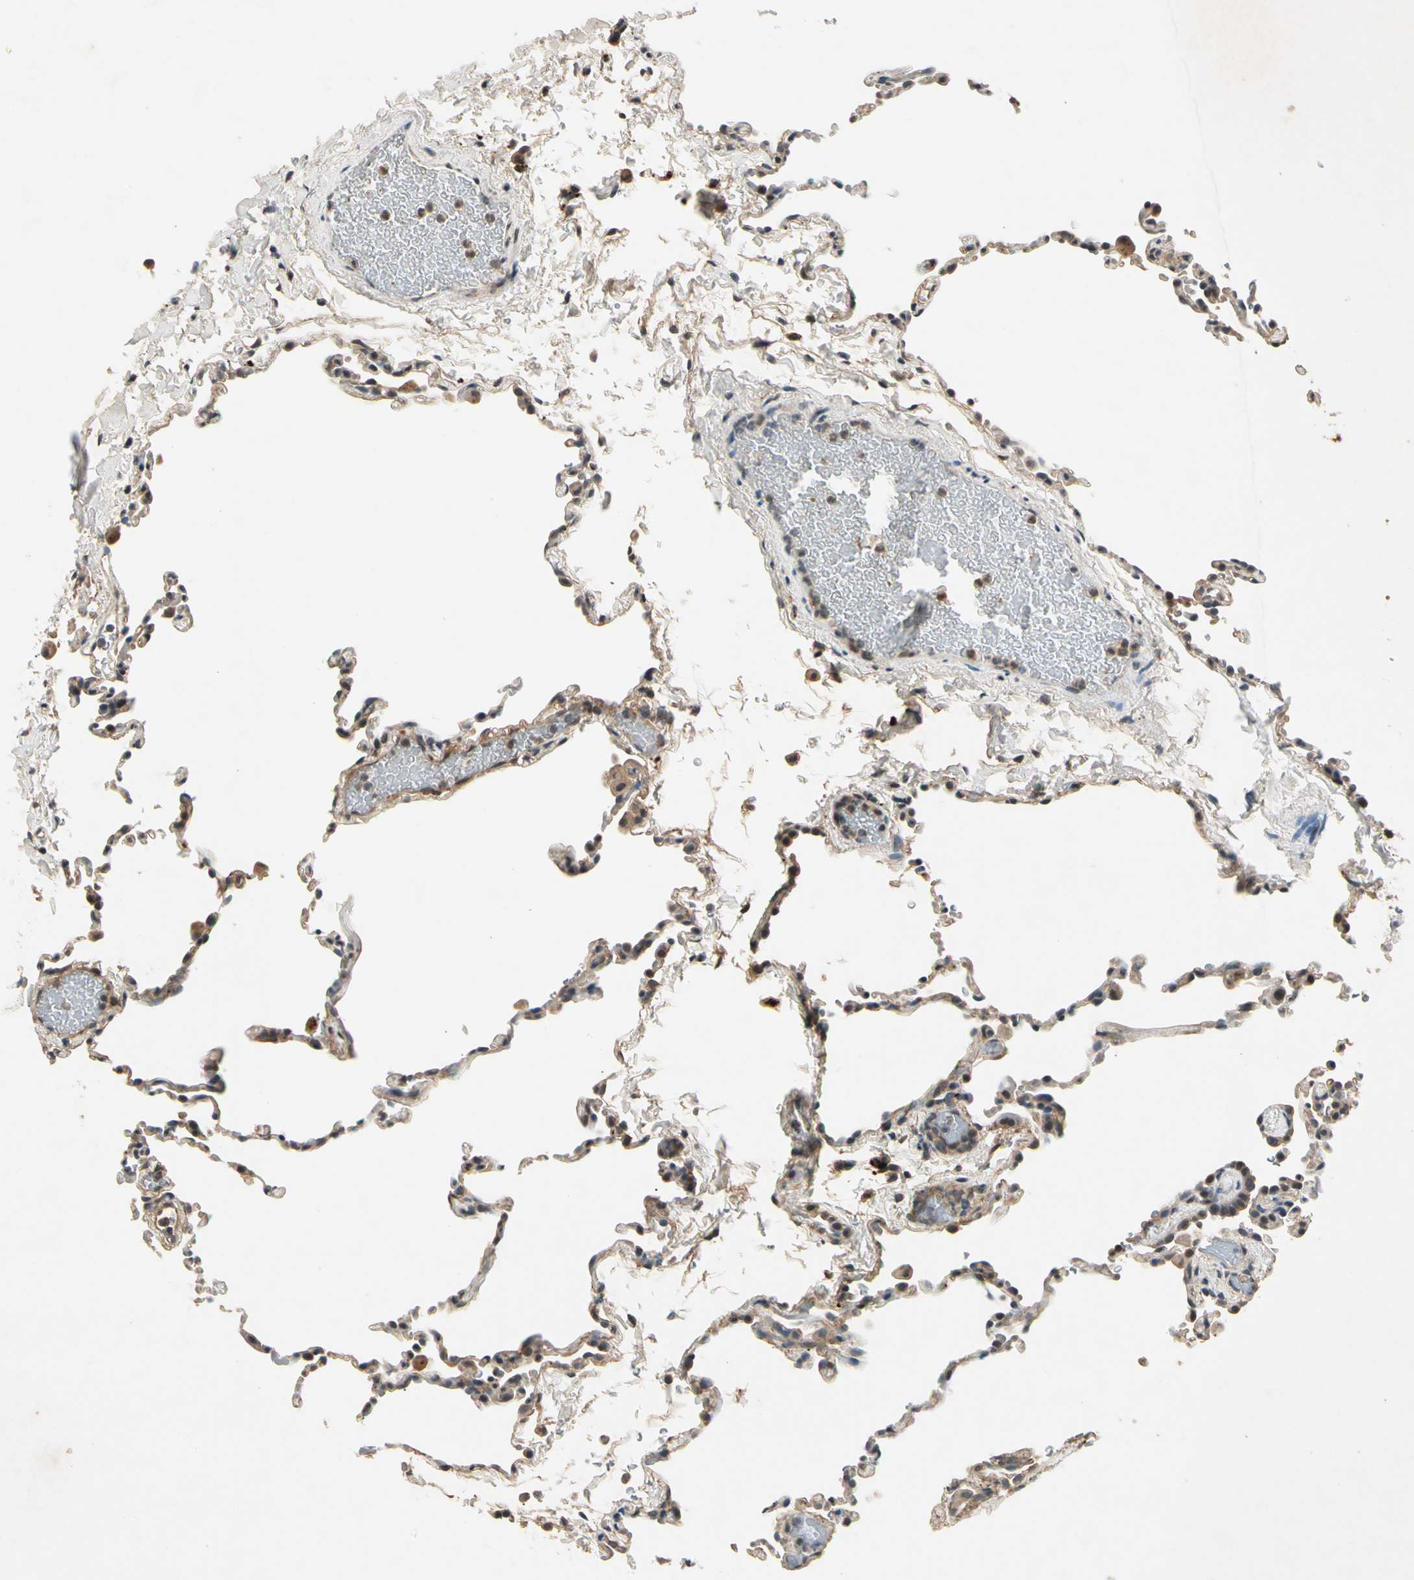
{"staining": {"intensity": "moderate", "quantity": ">75%", "location": "cytoplasmic/membranous"}, "tissue": "lung", "cell_type": "Alveolar cells", "image_type": "normal", "snomed": [{"axis": "morphology", "description": "Normal tissue, NOS"}, {"axis": "topography", "description": "Lung"}], "caption": "DAB immunohistochemical staining of unremarkable human lung displays moderate cytoplasmic/membranous protein expression in about >75% of alveolar cells. The staining was performed using DAB, with brown indicating positive protein expression. Nuclei are stained blue with hematoxylin.", "gene": "ROCK2", "patient": {"sex": "female", "age": 61}}